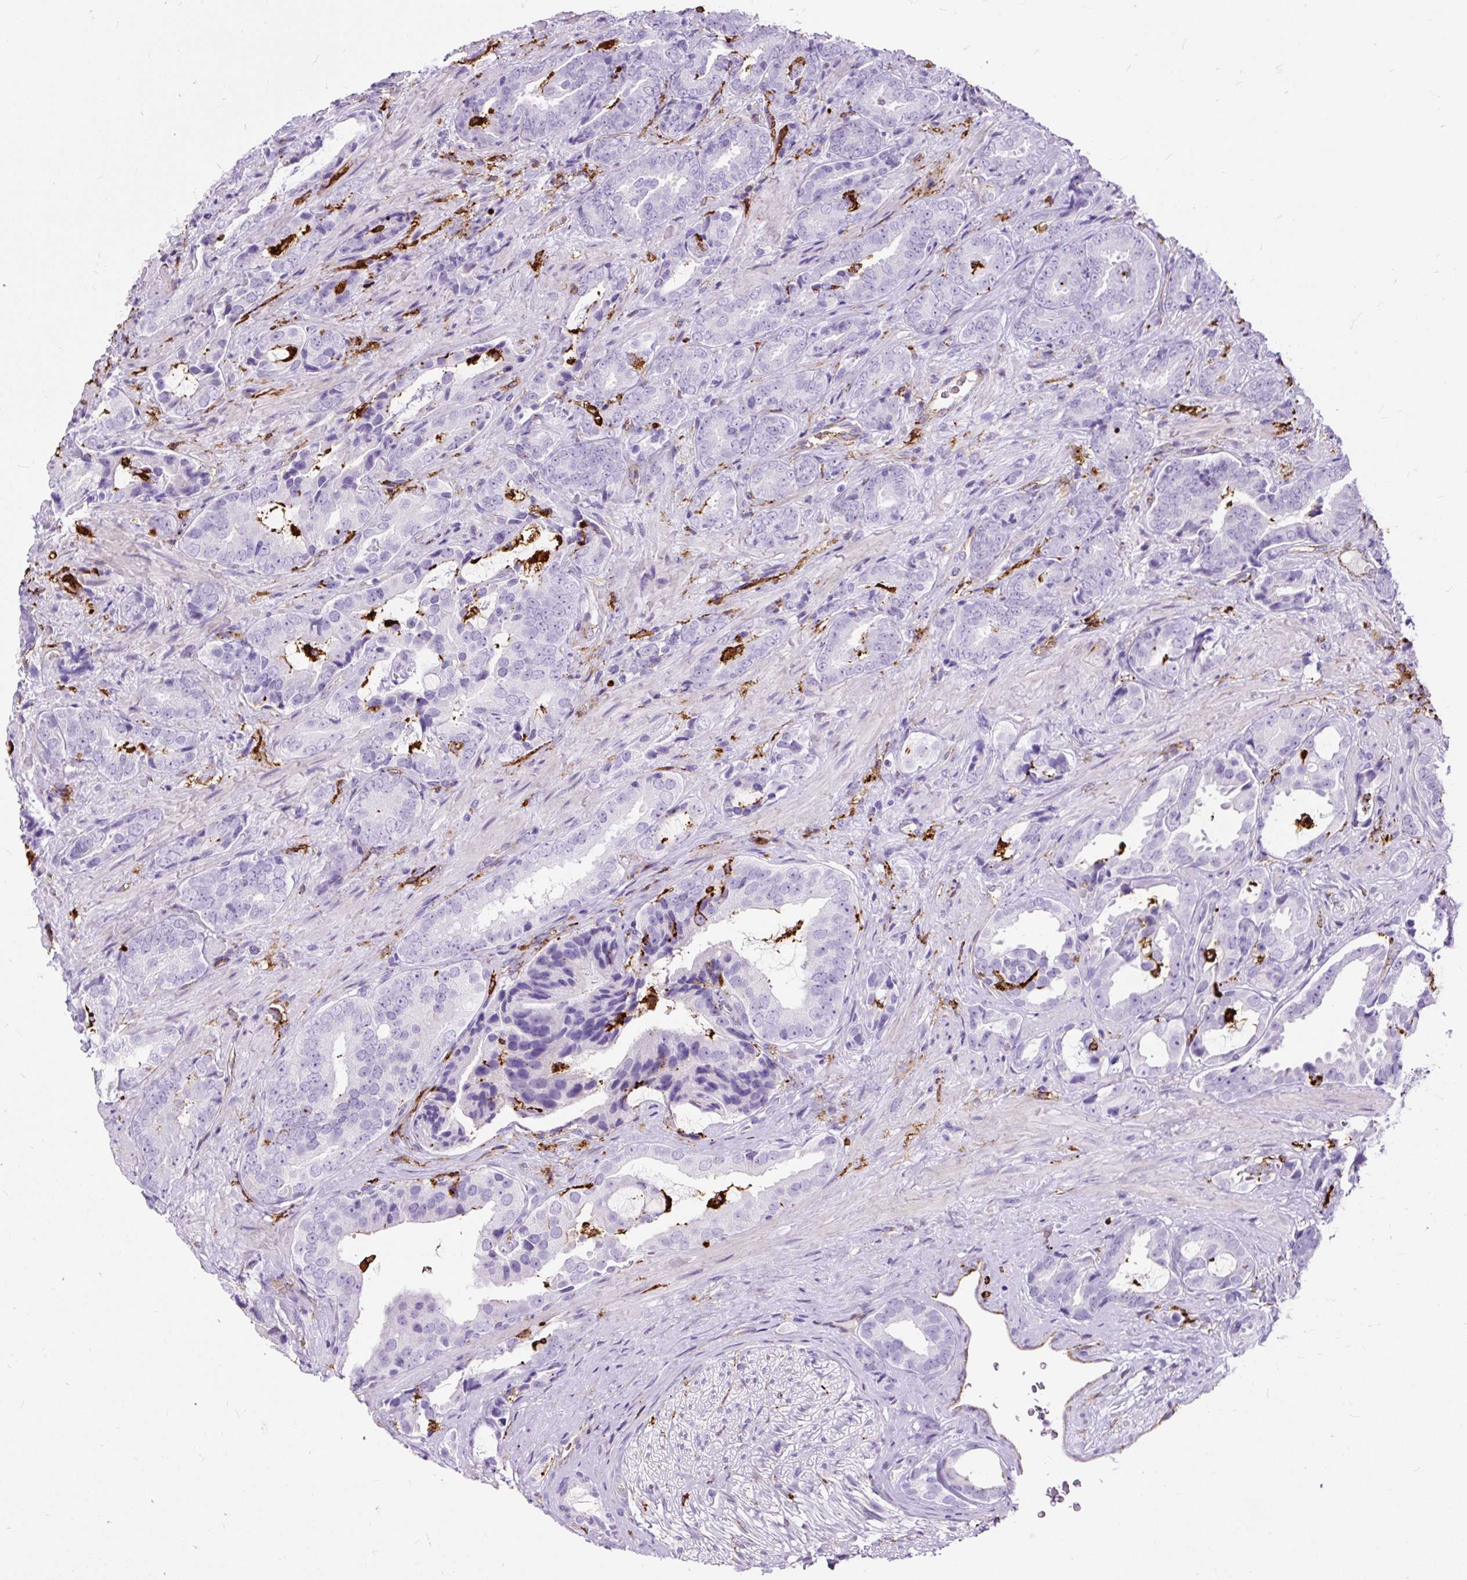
{"staining": {"intensity": "negative", "quantity": "none", "location": "none"}, "tissue": "prostate cancer", "cell_type": "Tumor cells", "image_type": "cancer", "snomed": [{"axis": "morphology", "description": "Adenocarcinoma, High grade"}, {"axis": "topography", "description": "Prostate"}], "caption": "Prostate cancer was stained to show a protein in brown. There is no significant staining in tumor cells. (DAB immunohistochemistry visualized using brightfield microscopy, high magnification).", "gene": "HLA-DRA", "patient": {"sex": "male", "age": 71}}